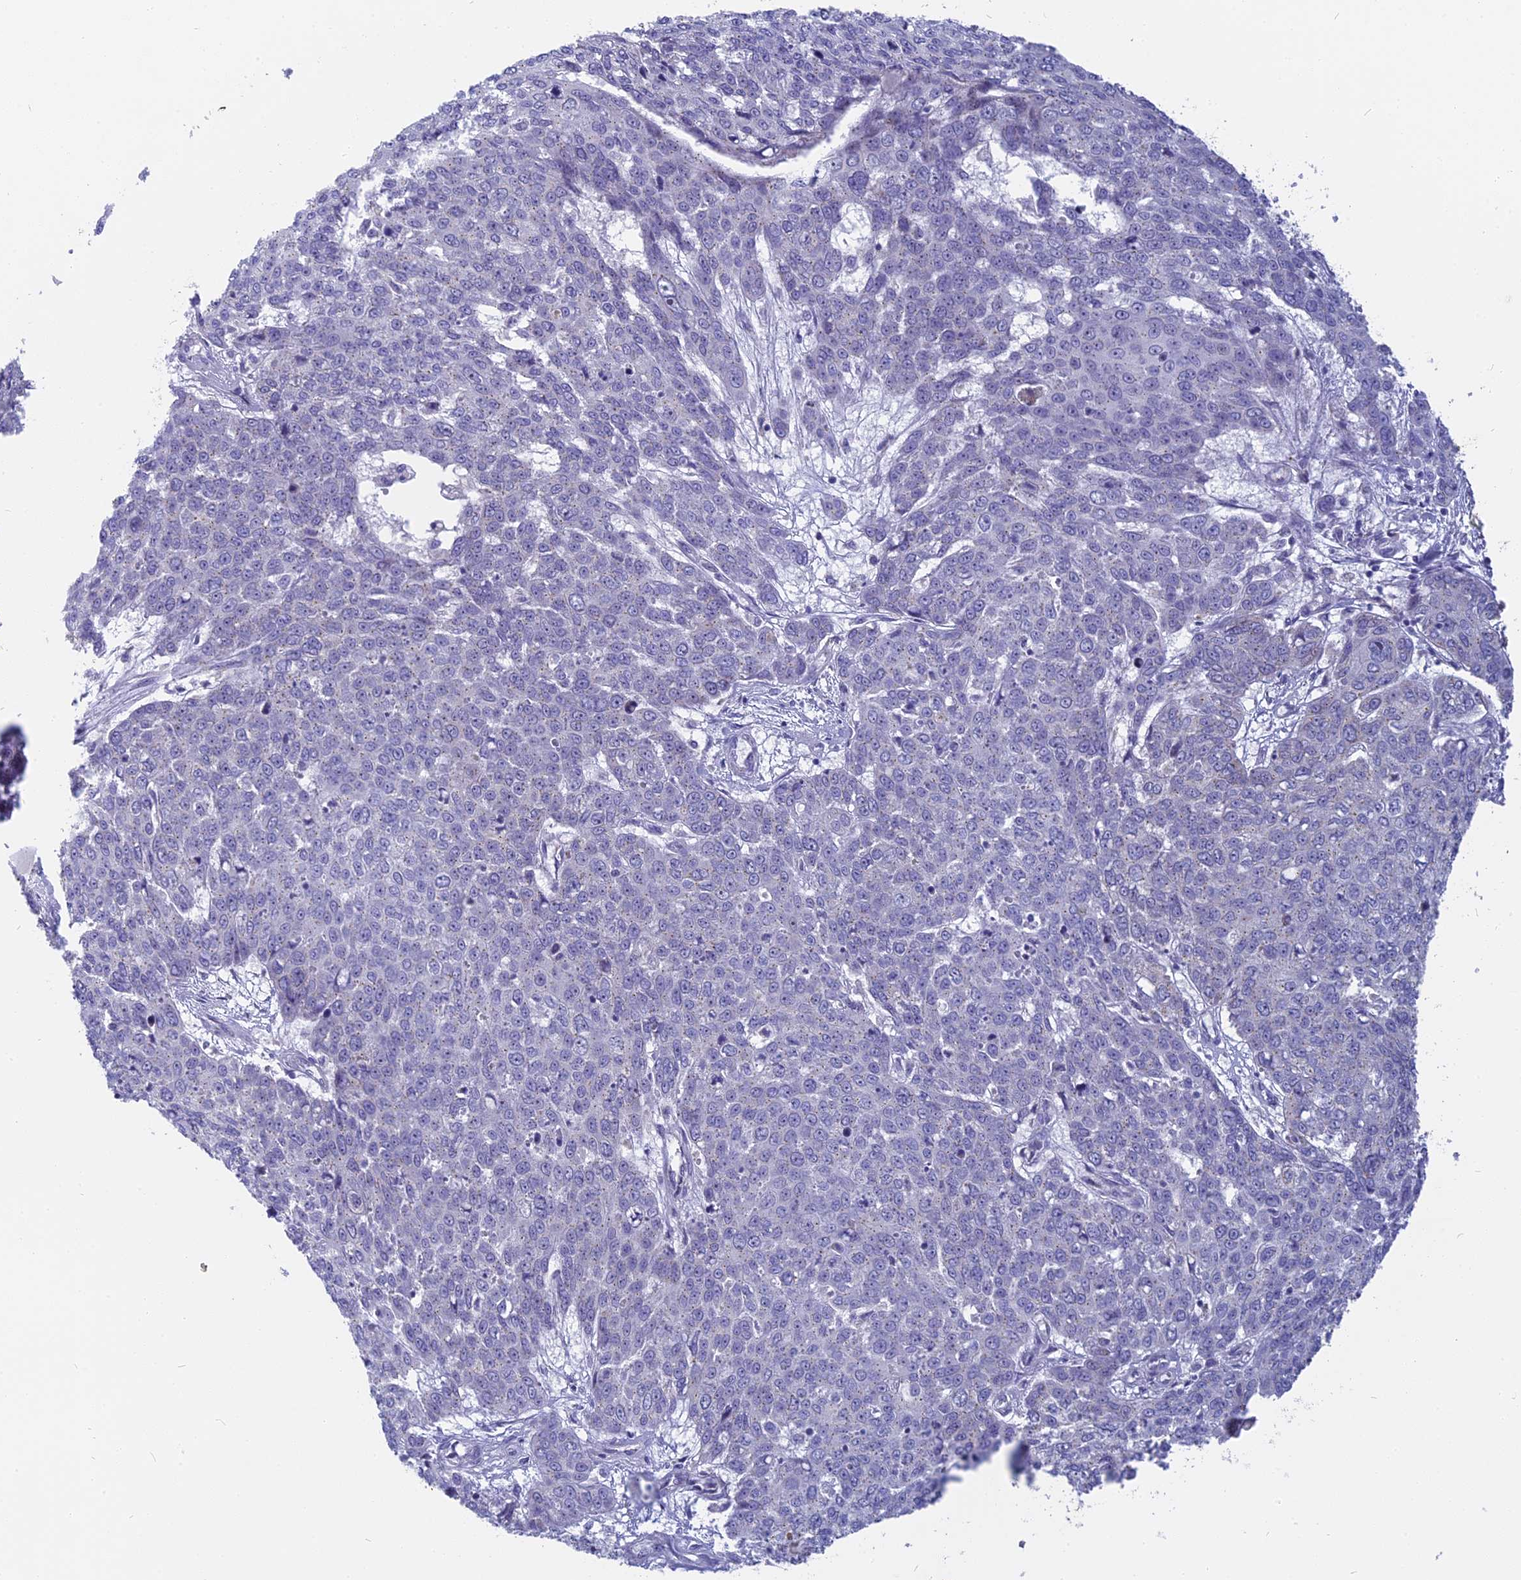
{"staining": {"intensity": "negative", "quantity": "none", "location": "none"}, "tissue": "skin cancer", "cell_type": "Tumor cells", "image_type": "cancer", "snomed": [{"axis": "morphology", "description": "Squamous cell carcinoma, NOS"}, {"axis": "topography", "description": "Skin"}], "caption": "An image of squamous cell carcinoma (skin) stained for a protein demonstrates no brown staining in tumor cells. (Immunohistochemistry (ihc), brightfield microscopy, high magnification).", "gene": "DTWD1", "patient": {"sex": "male", "age": 71}}